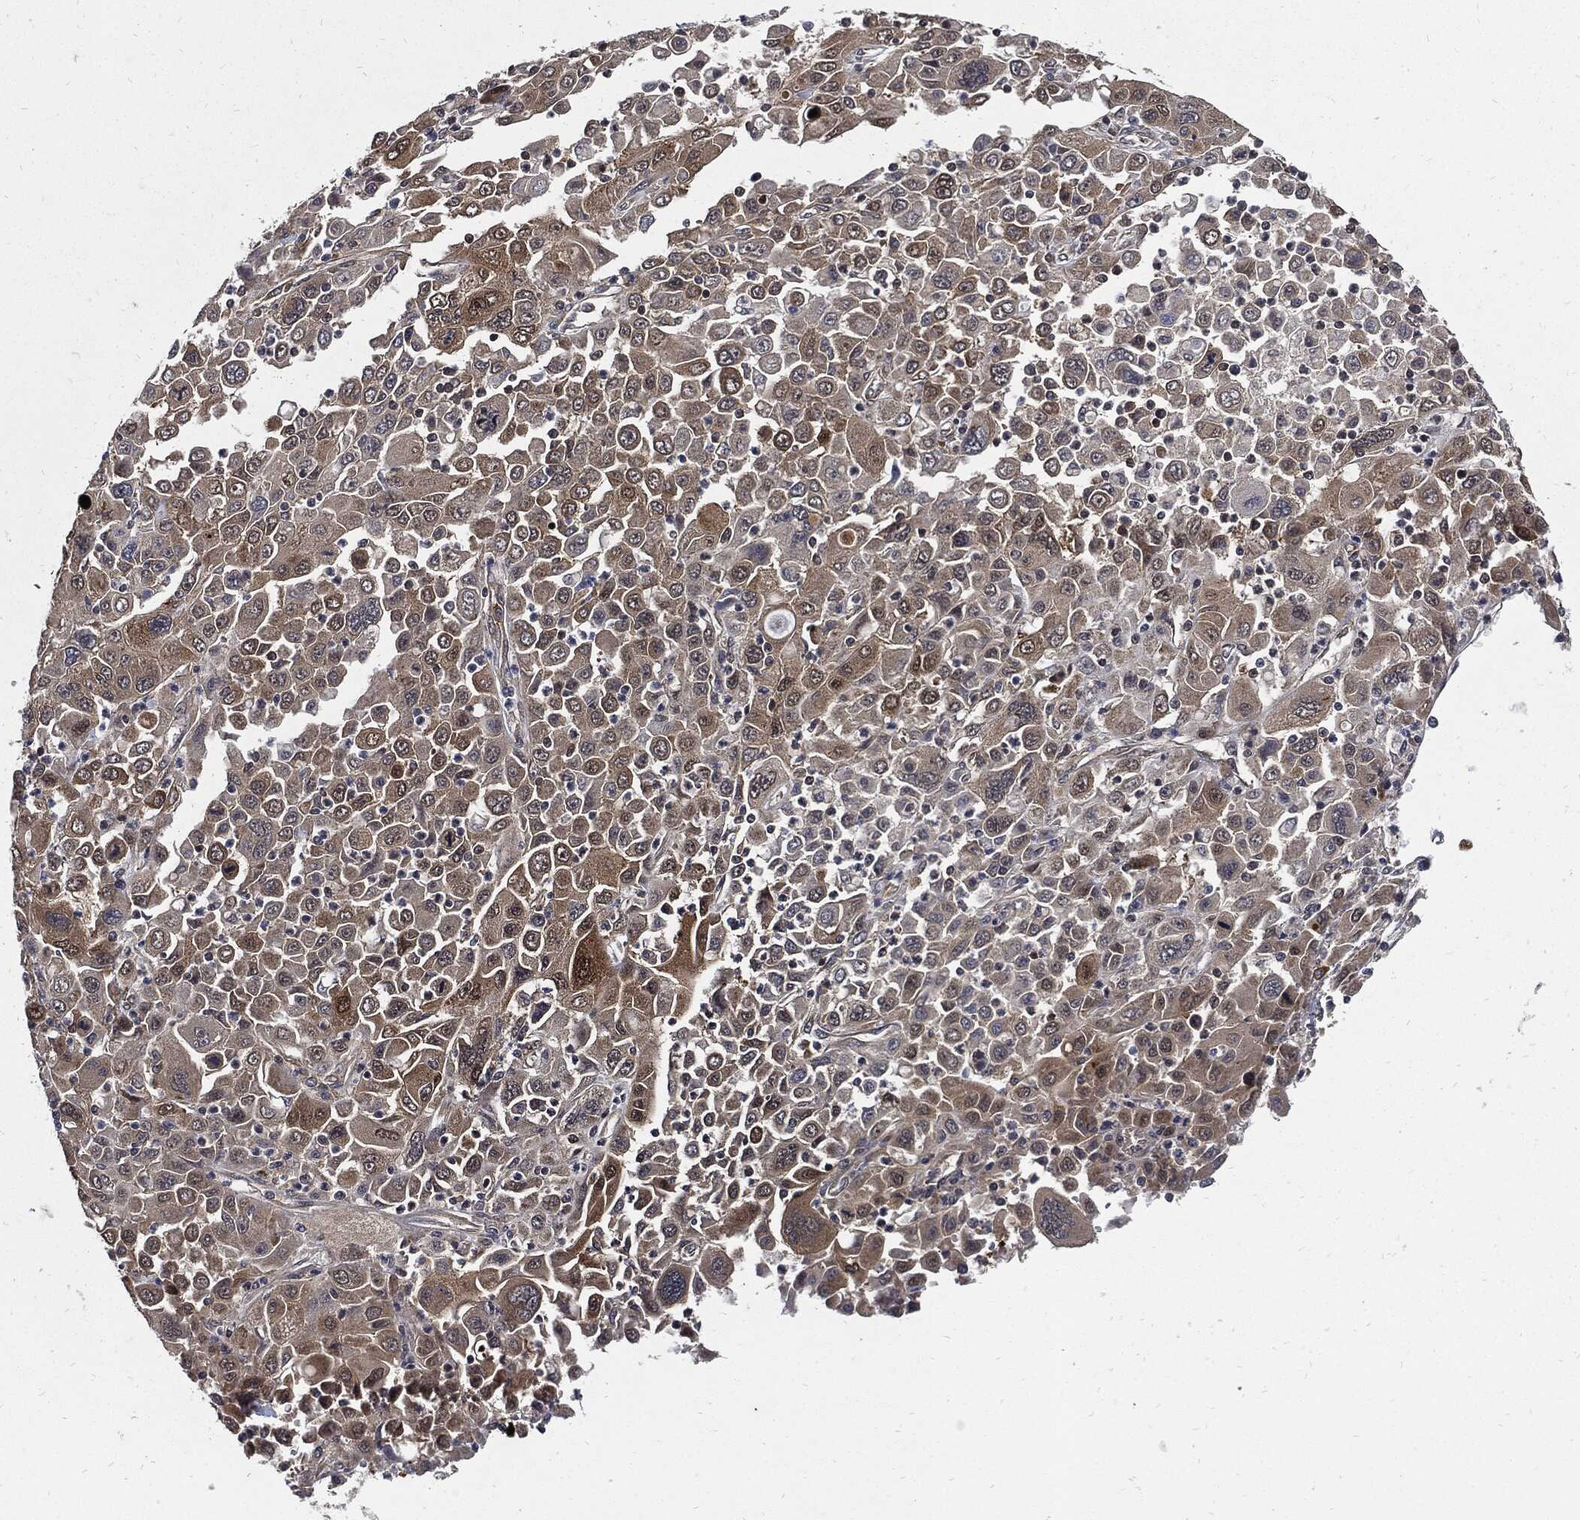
{"staining": {"intensity": "moderate", "quantity": "<25%", "location": "cytoplasmic/membranous"}, "tissue": "stomach cancer", "cell_type": "Tumor cells", "image_type": "cancer", "snomed": [{"axis": "morphology", "description": "Adenocarcinoma, NOS"}, {"axis": "topography", "description": "Stomach"}], "caption": "Stomach cancer tissue reveals moderate cytoplasmic/membranous expression in about <25% of tumor cells", "gene": "CLU", "patient": {"sex": "male", "age": 56}}